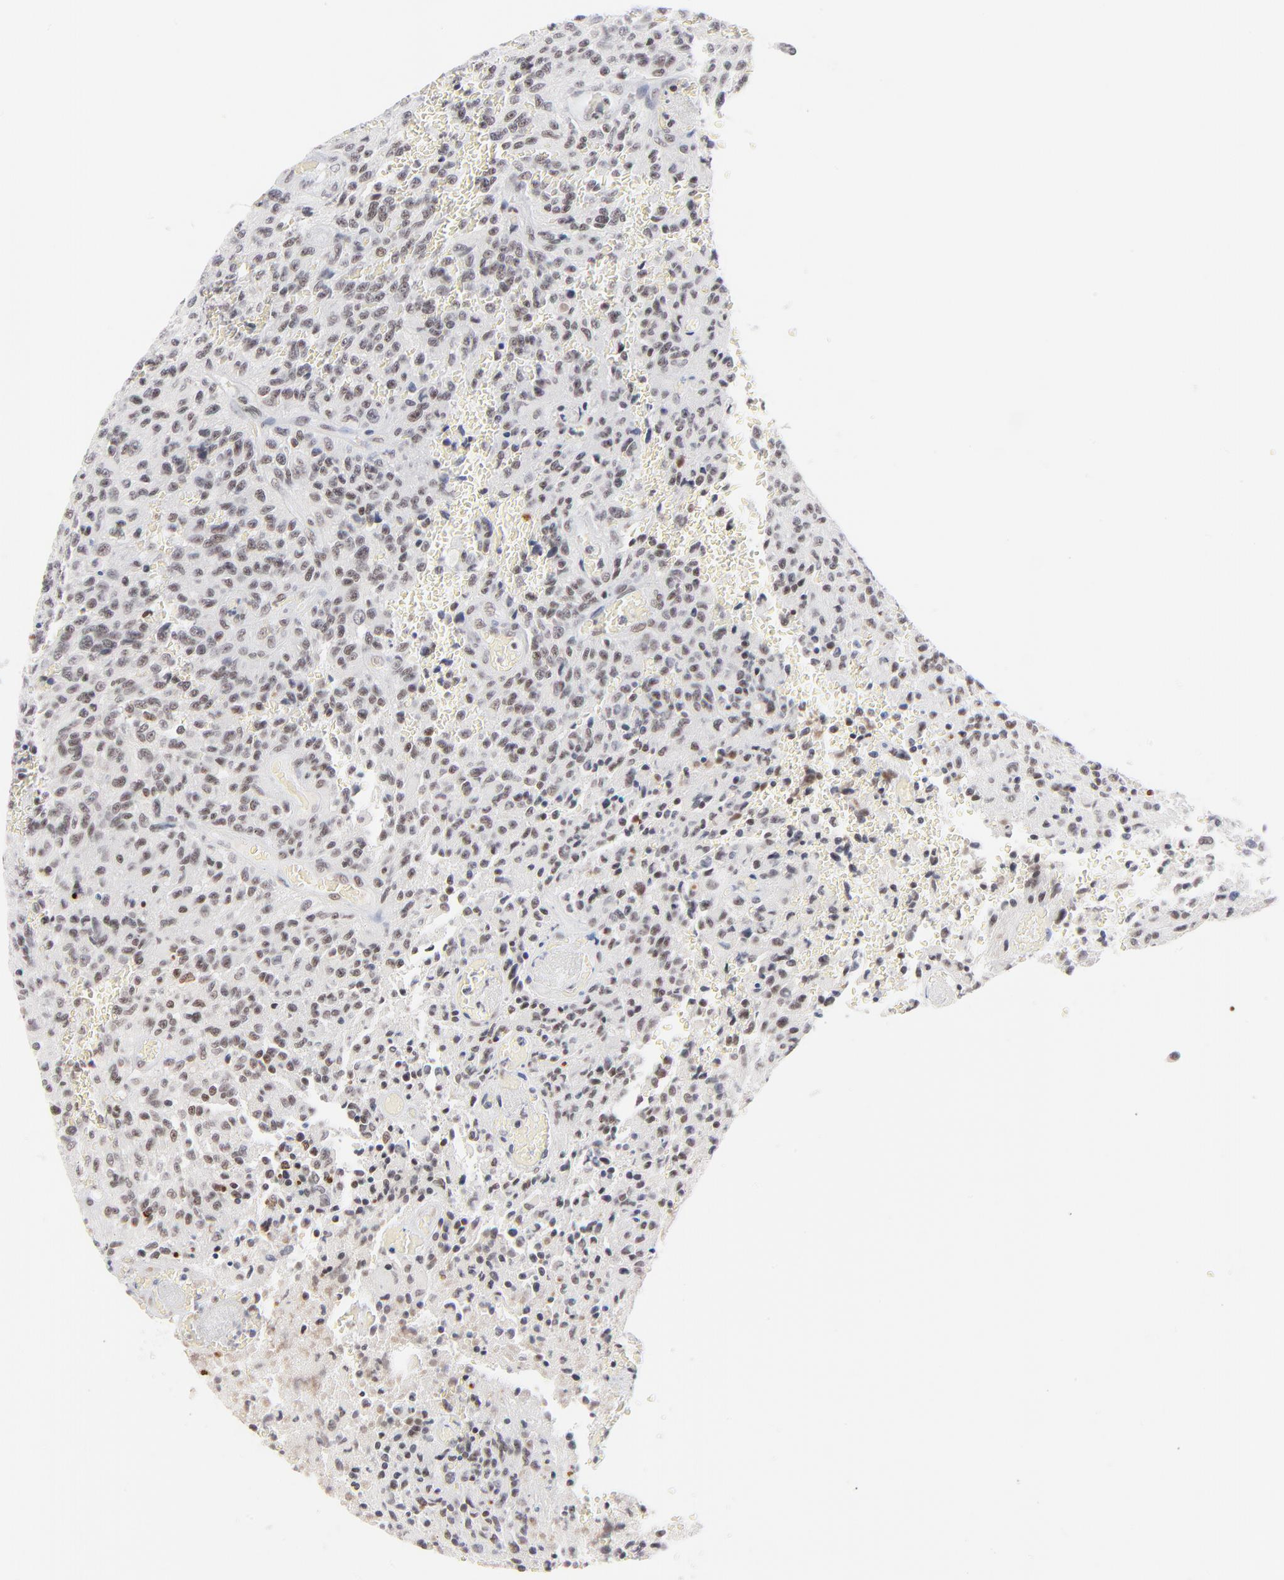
{"staining": {"intensity": "weak", "quantity": "25%-75%", "location": "nuclear"}, "tissue": "glioma", "cell_type": "Tumor cells", "image_type": "cancer", "snomed": [{"axis": "morphology", "description": "Normal tissue, NOS"}, {"axis": "morphology", "description": "Glioma, malignant, High grade"}, {"axis": "topography", "description": "Cerebral cortex"}], "caption": "Protein expression analysis of human malignant high-grade glioma reveals weak nuclear positivity in approximately 25%-75% of tumor cells. (IHC, brightfield microscopy, high magnification).", "gene": "ZNF143", "patient": {"sex": "male", "age": 56}}